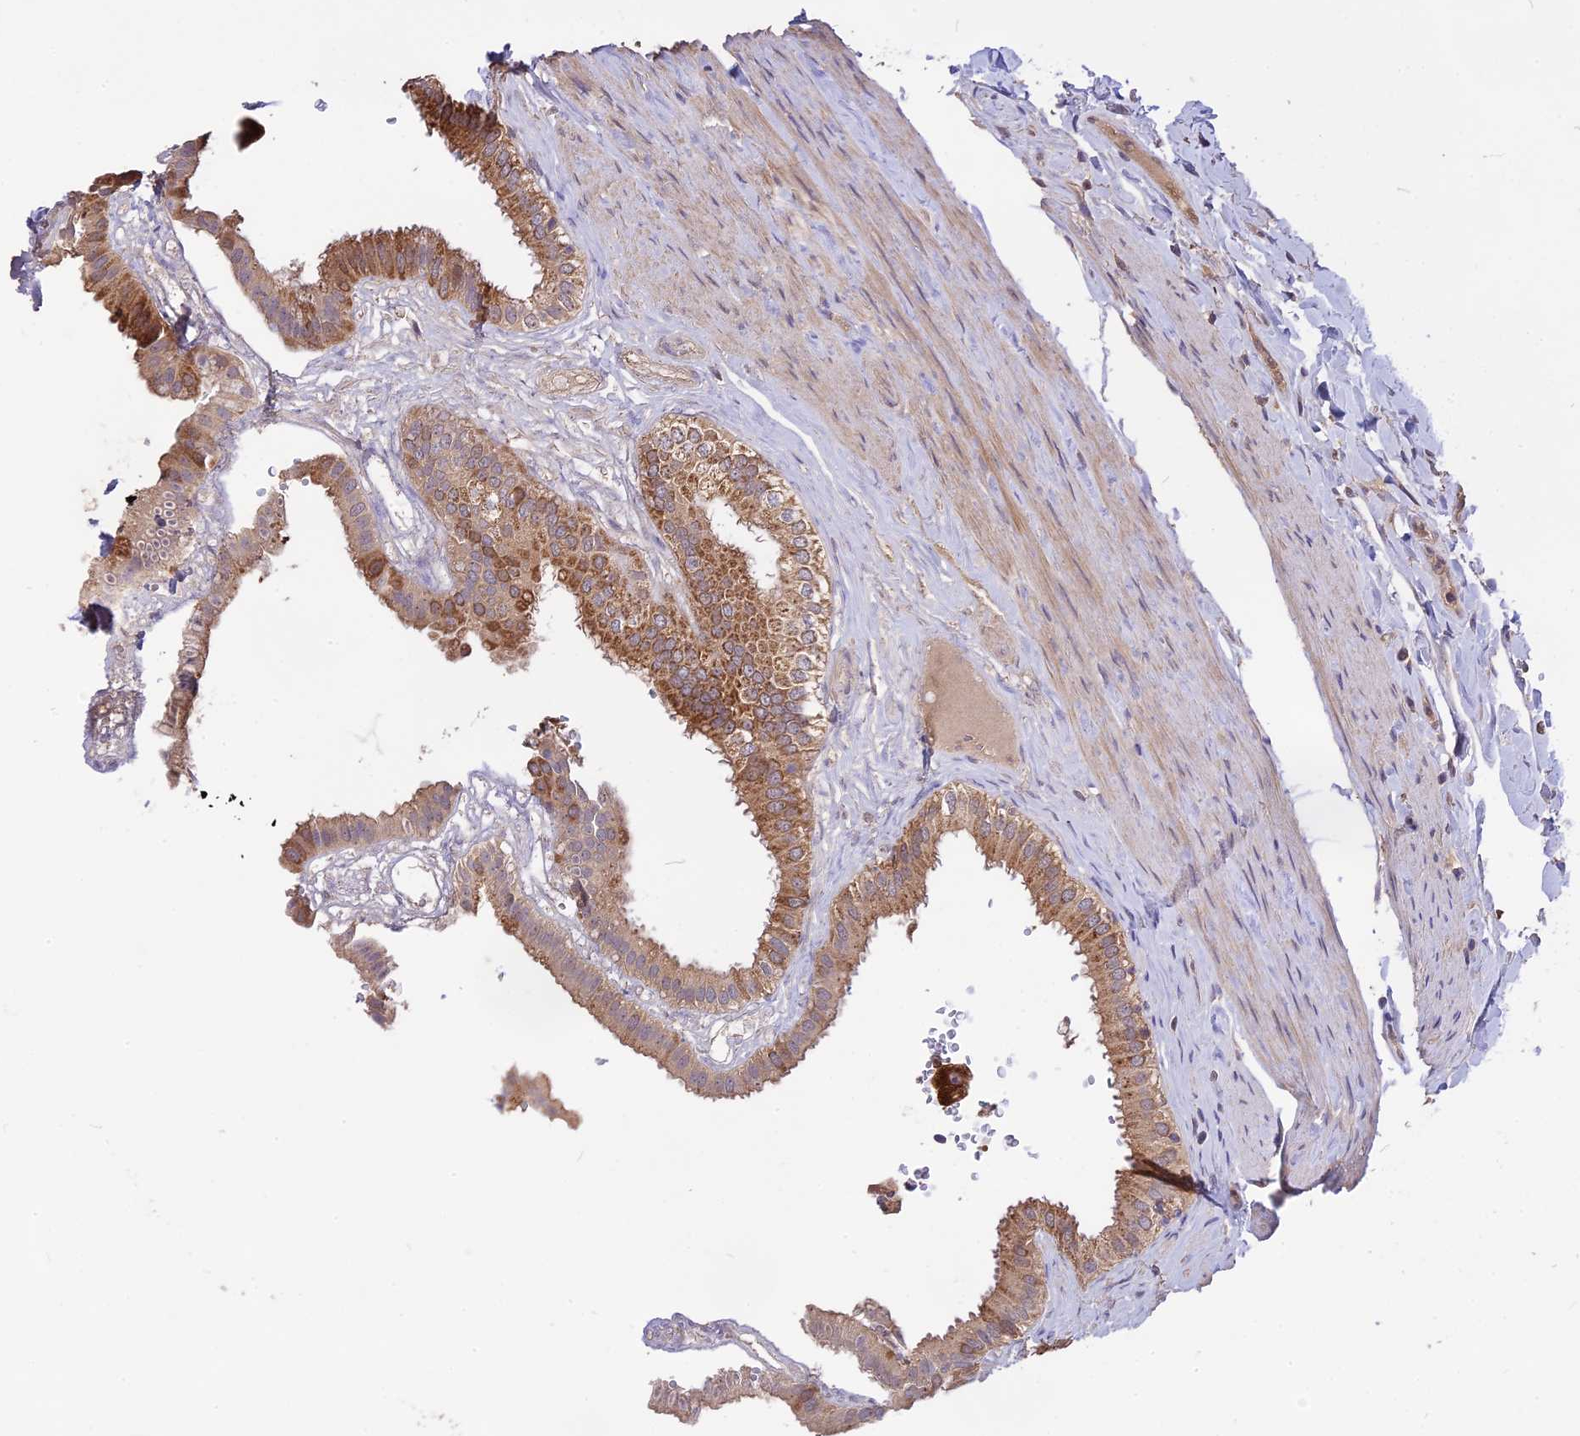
{"staining": {"intensity": "moderate", "quantity": ">75%", "location": "cytoplasmic/membranous,nuclear"}, "tissue": "gallbladder", "cell_type": "Glandular cells", "image_type": "normal", "snomed": [{"axis": "morphology", "description": "Normal tissue, NOS"}, {"axis": "topography", "description": "Gallbladder"}], "caption": "Protein analysis of normal gallbladder exhibits moderate cytoplasmic/membranous,nuclear positivity in approximately >75% of glandular cells.", "gene": "NUDT8", "patient": {"sex": "female", "age": 61}}